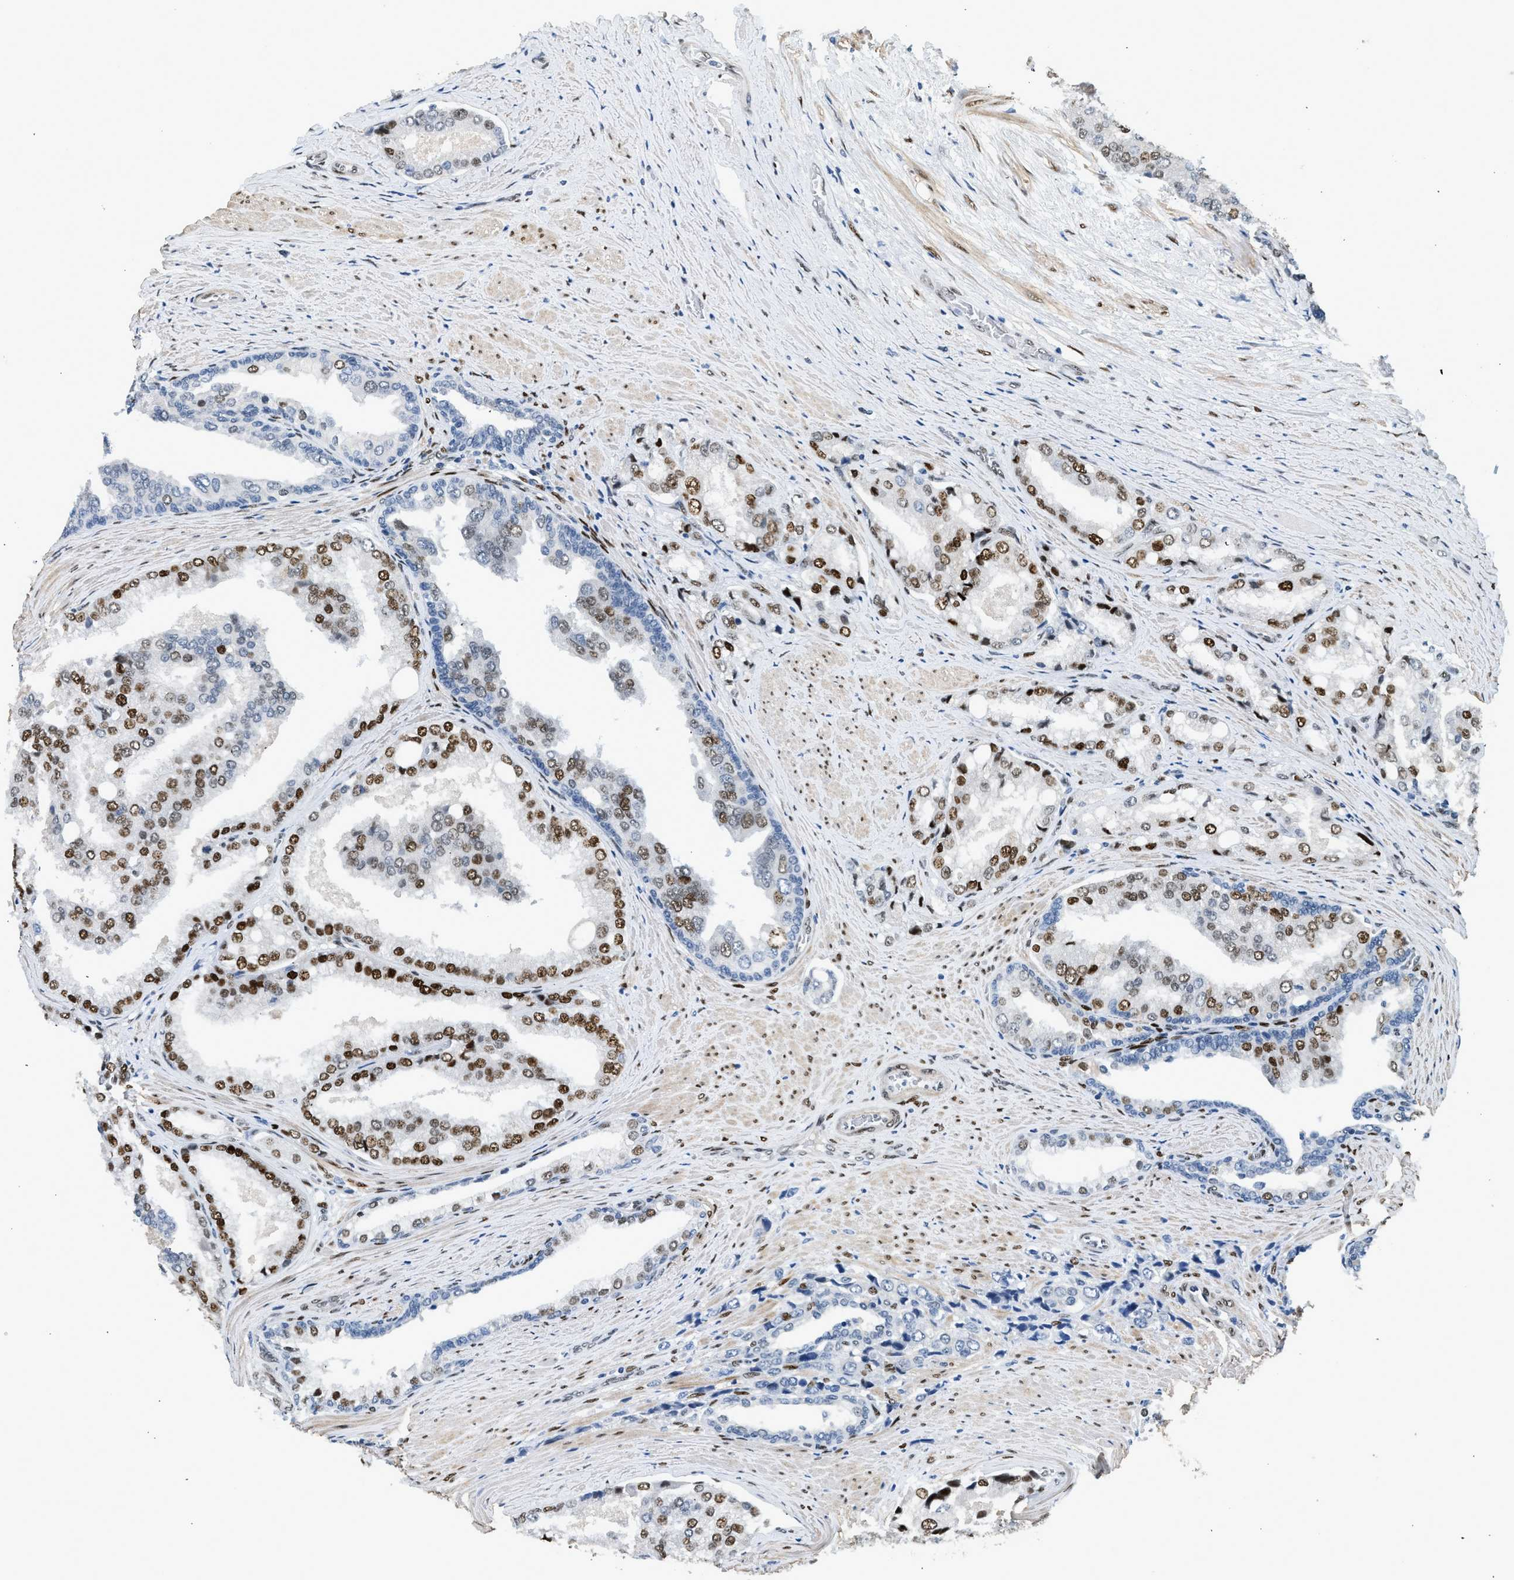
{"staining": {"intensity": "moderate", "quantity": ">75%", "location": "nuclear"}, "tissue": "prostate cancer", "cell_type": "Tumor cells", "image_type": "cancer", "snomed": [{"axis": "morphology", "description": "Adenocarcinoma, High grade"}, {"axis": "topography", "description": "Prostate"}], "caption": "This photomicrograph reveals prostate cancer (adenocarcinoma (high-grade)) stained with IHC to label a protein in brown. The nuclear of tumor cells show moderate positivity for the protein. Nuclei are counter-stained blue.", "gene": "ZBTB20", "patient": {"sex": "male", "age": 50}}